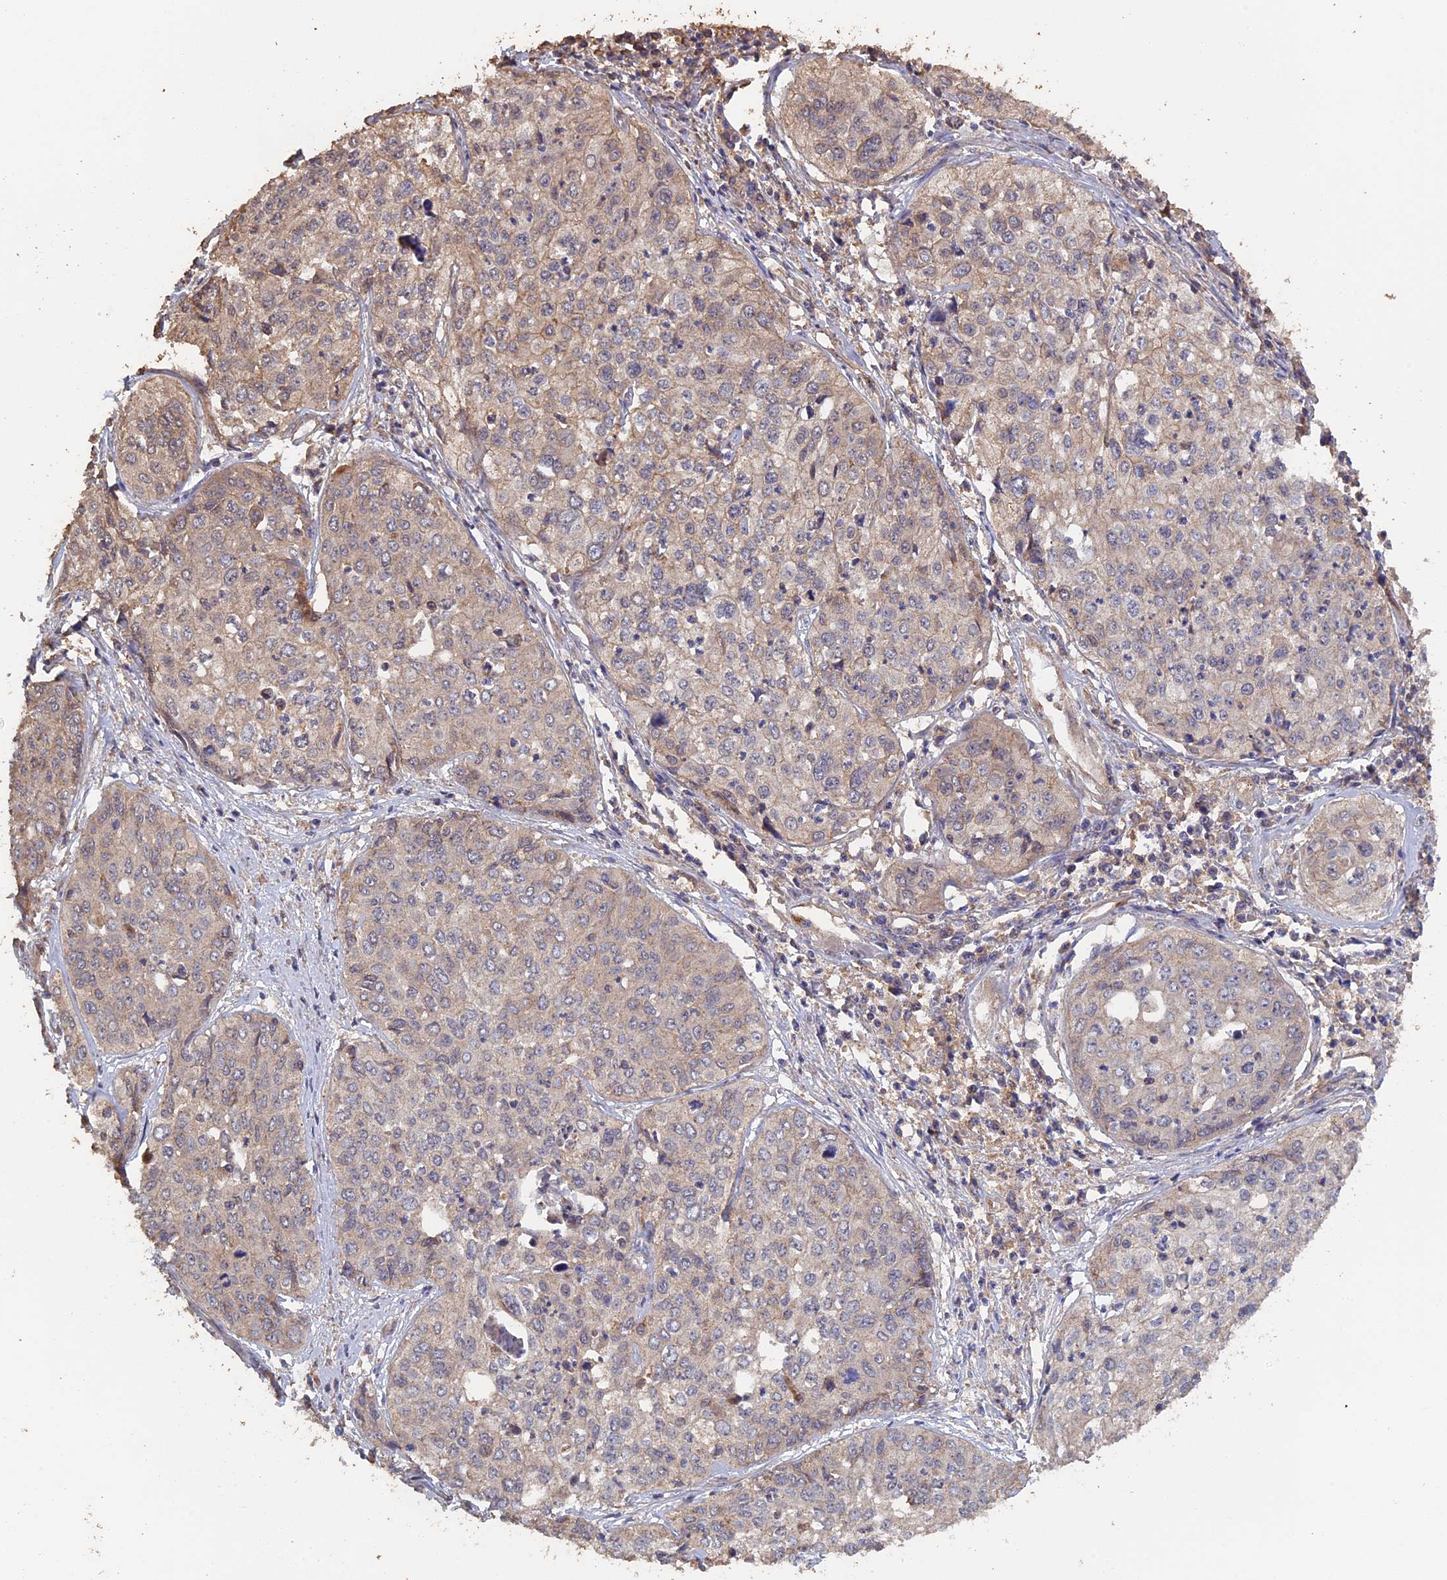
{"staining": {"intensity": "weak", "quantity": "<25%", "location": "cytoplasmic/membranous"}, "tissue": "cervical cancer", "cell_type": "Tumor cells", "image_type": "cancer", "snomed": [{"axis": "morphology", "description": "Squamous cell carcinoma, NOS"}, {"axis": "topography", "description": "Cervix"}], "caption": "Tumor cells show no significant expression in squamous cell carcinoma (cervical).", "gene": "PIGQ", "patient": {"sex": "female", "age": 31}}